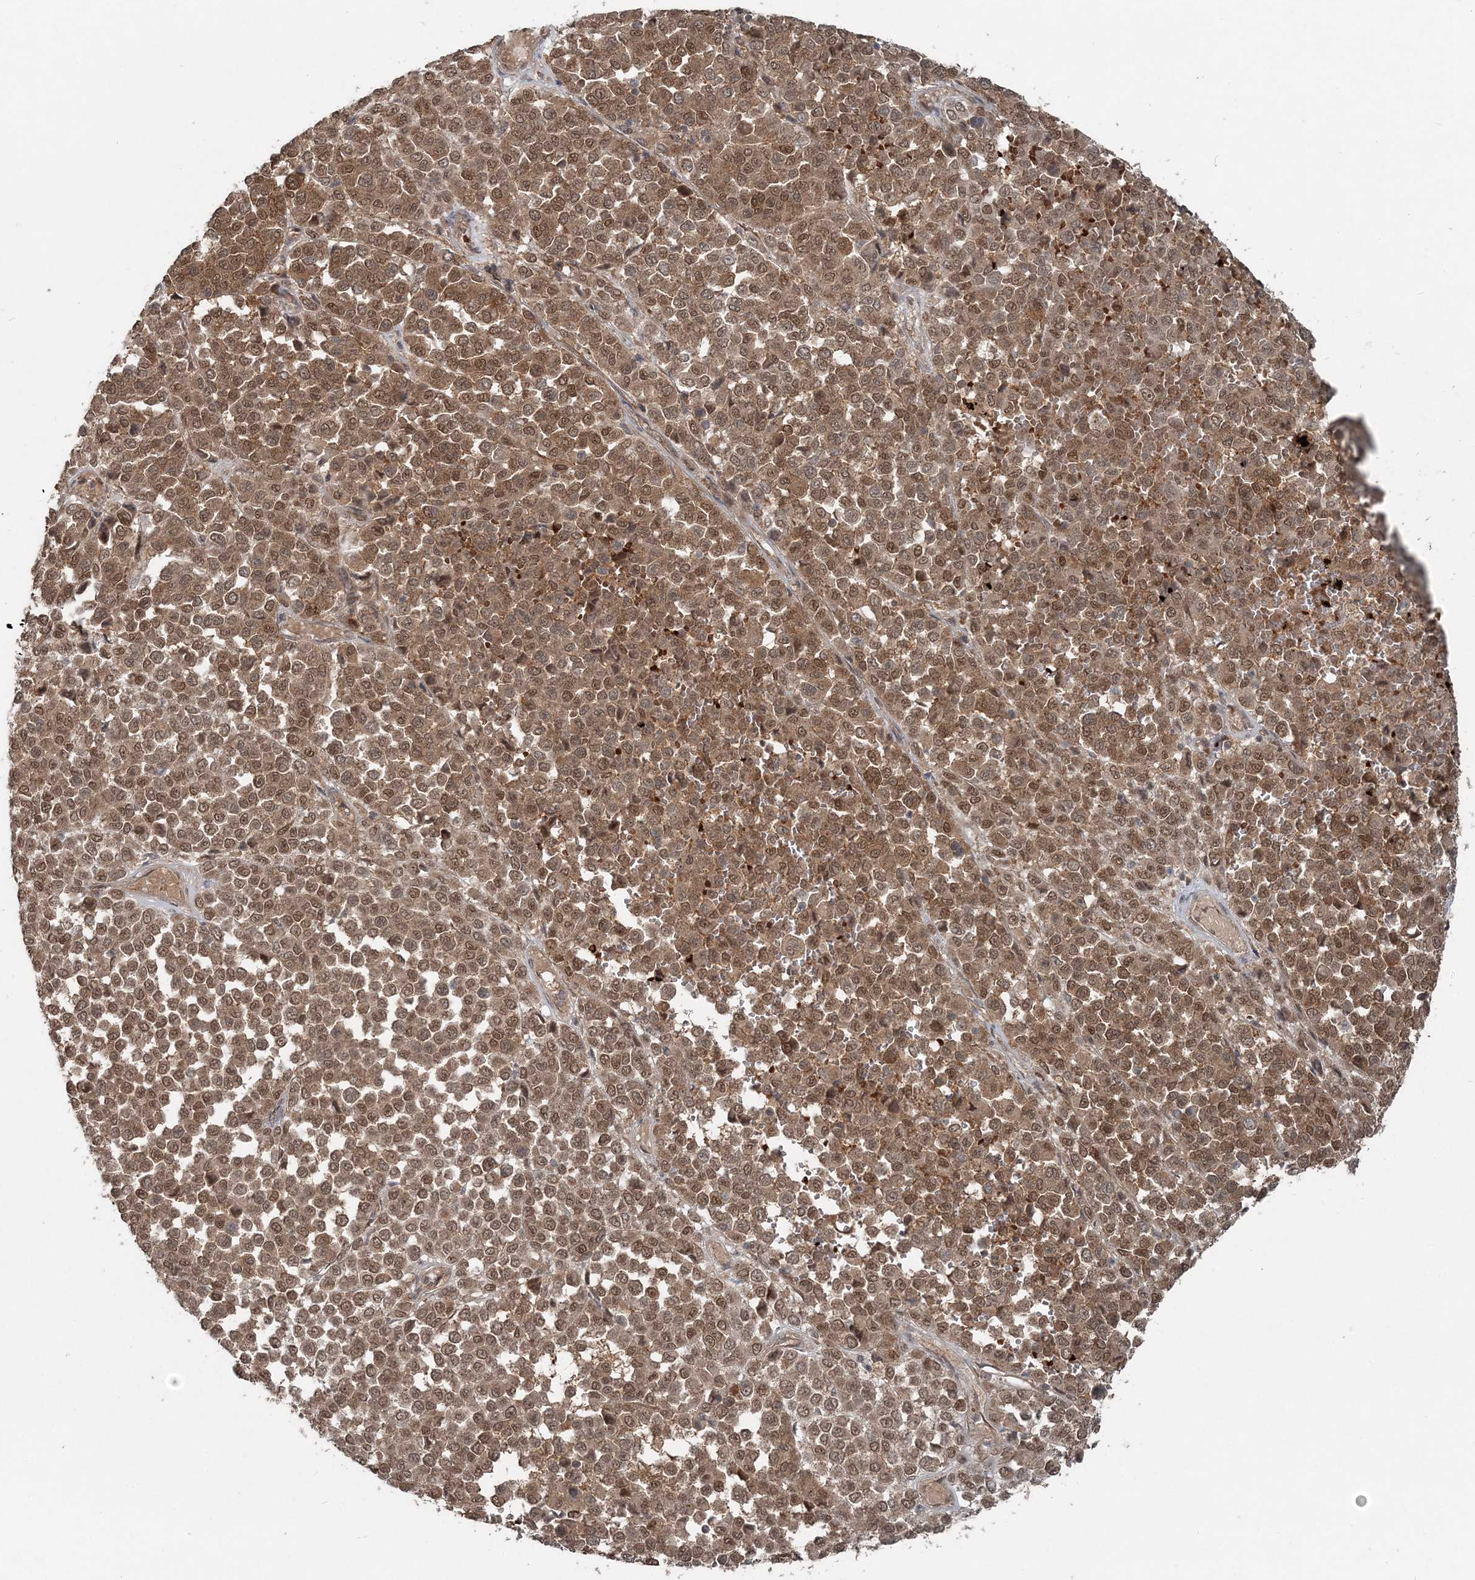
{"staining": {"intensity": "moderate", "quantity": ">75%", "location": "cytoplasmic/membranous,nuclear"}, "tissue": "melanoma", "cell_type": "Tumor cells", "image_type": "cancer", "snomed": [{"axis": "morphology", "description": "Malignant melanoma, Metastatic site"}, {"axis": "topography", "description": "Pancreas"}], "caption": "Protein expression by IHC displays moderate cytoplasmic/membranous and nuclear positivity in approximately >75% of tumor cells in melanoma. (Brightfield microscopy of DAB IHC at high magnification).", "gene": "FBXL17", "patient": {"sex": "female", "age": 30}}